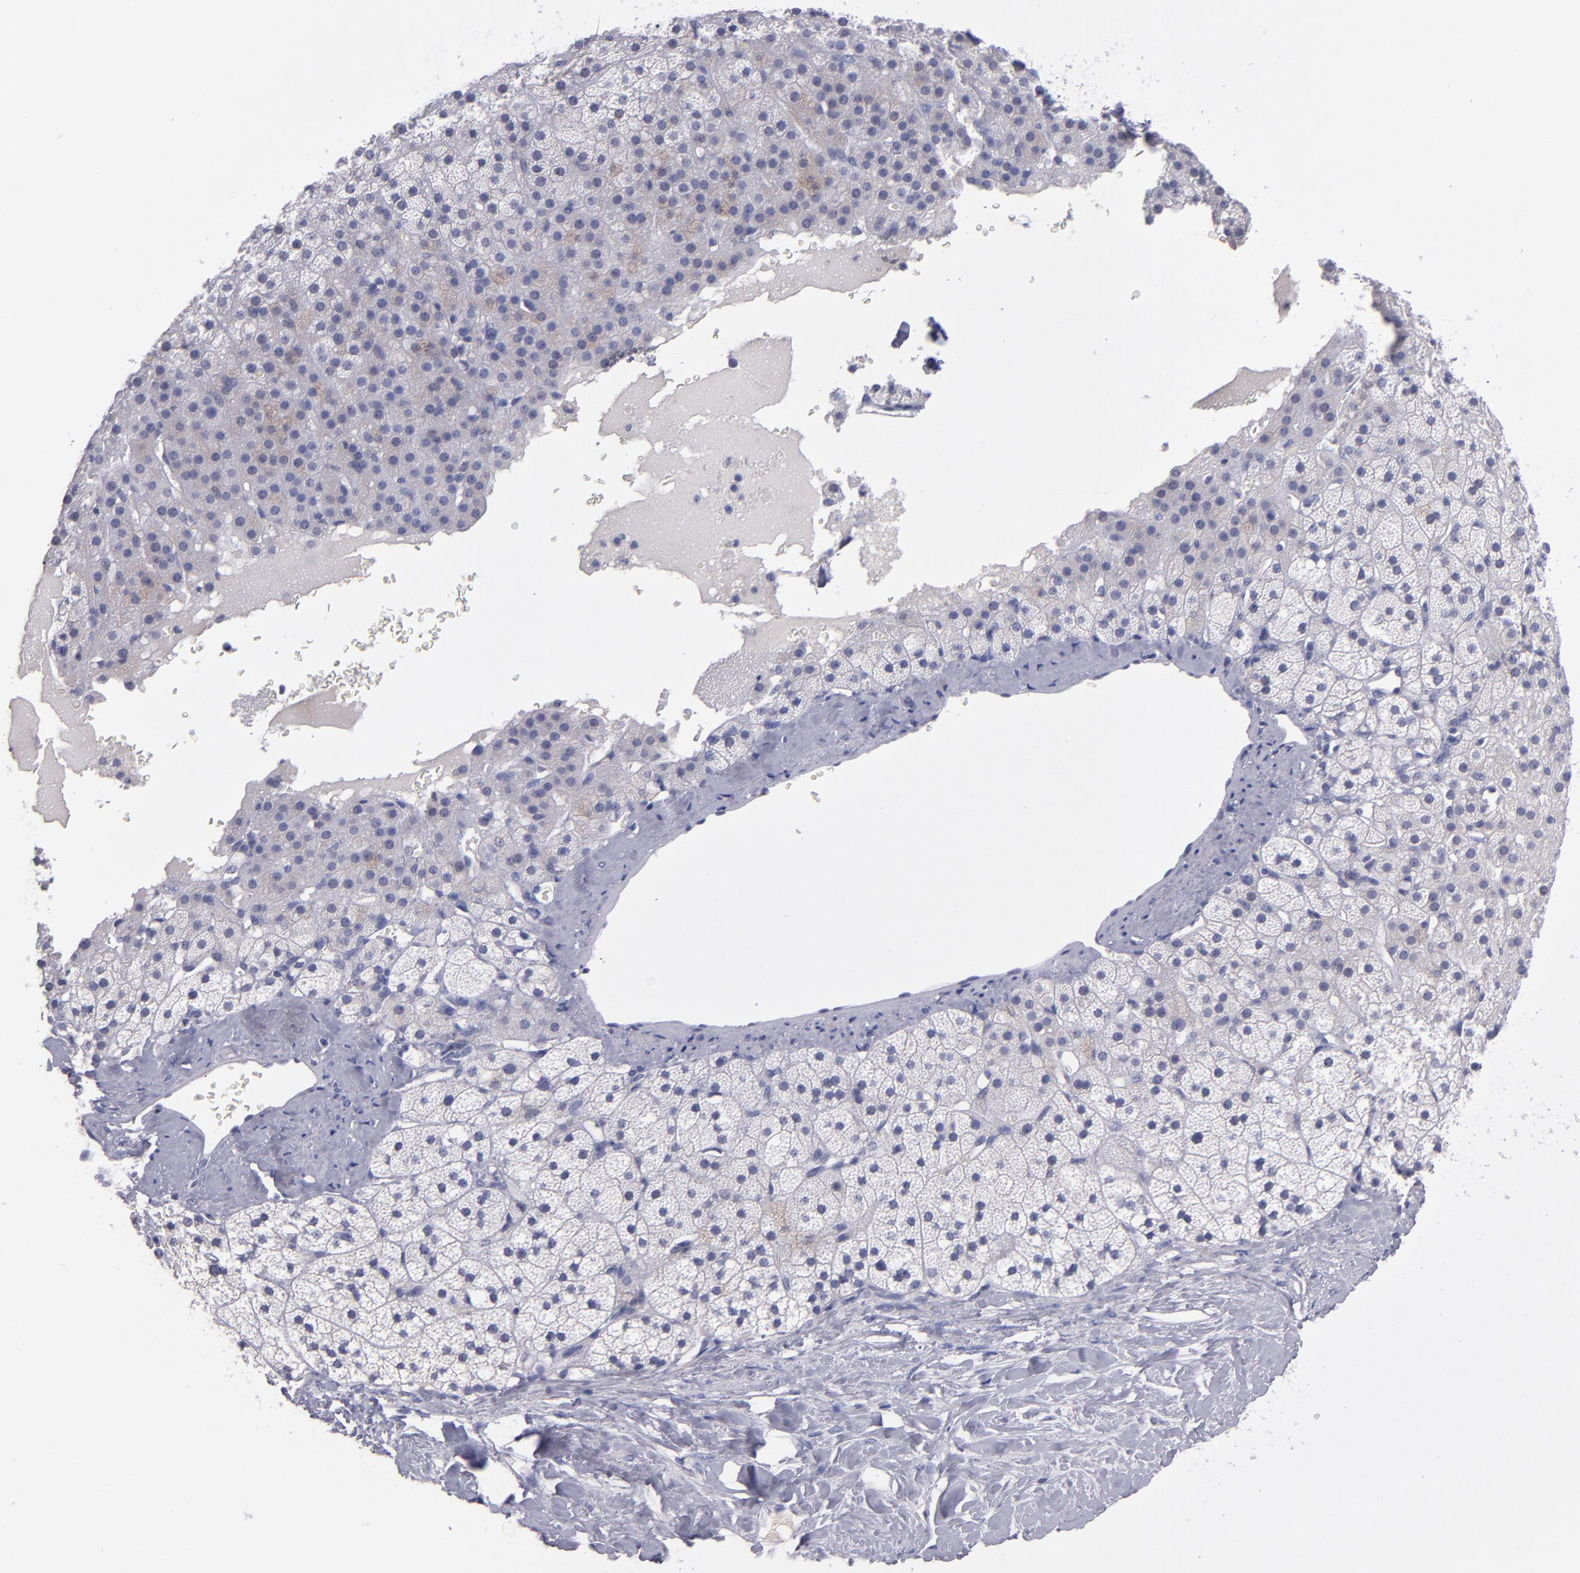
{"staining": {"intensity": "weak", "quantity": "25%-75%", "location": "cytoplasmic/membranous"}, "tissue": "adrenal gland", "cell_type": "Glandular cells", "image_type": "normal", "snomed": [{"axis": "morphology", "description": "Normal tissue, NOS"}, {"axis": "topography", "description": "Adrenal gland"}], "caption": "DAB (3,3'-diaminobenzidine) immunohistochemical staining of benign adrenal gland shows weak cytoplasmic/membranous protein staining in approximately 25%-75% of glandular cells.", "gene": "CDH3", "patient": {"sex": "male", "age": 35}}